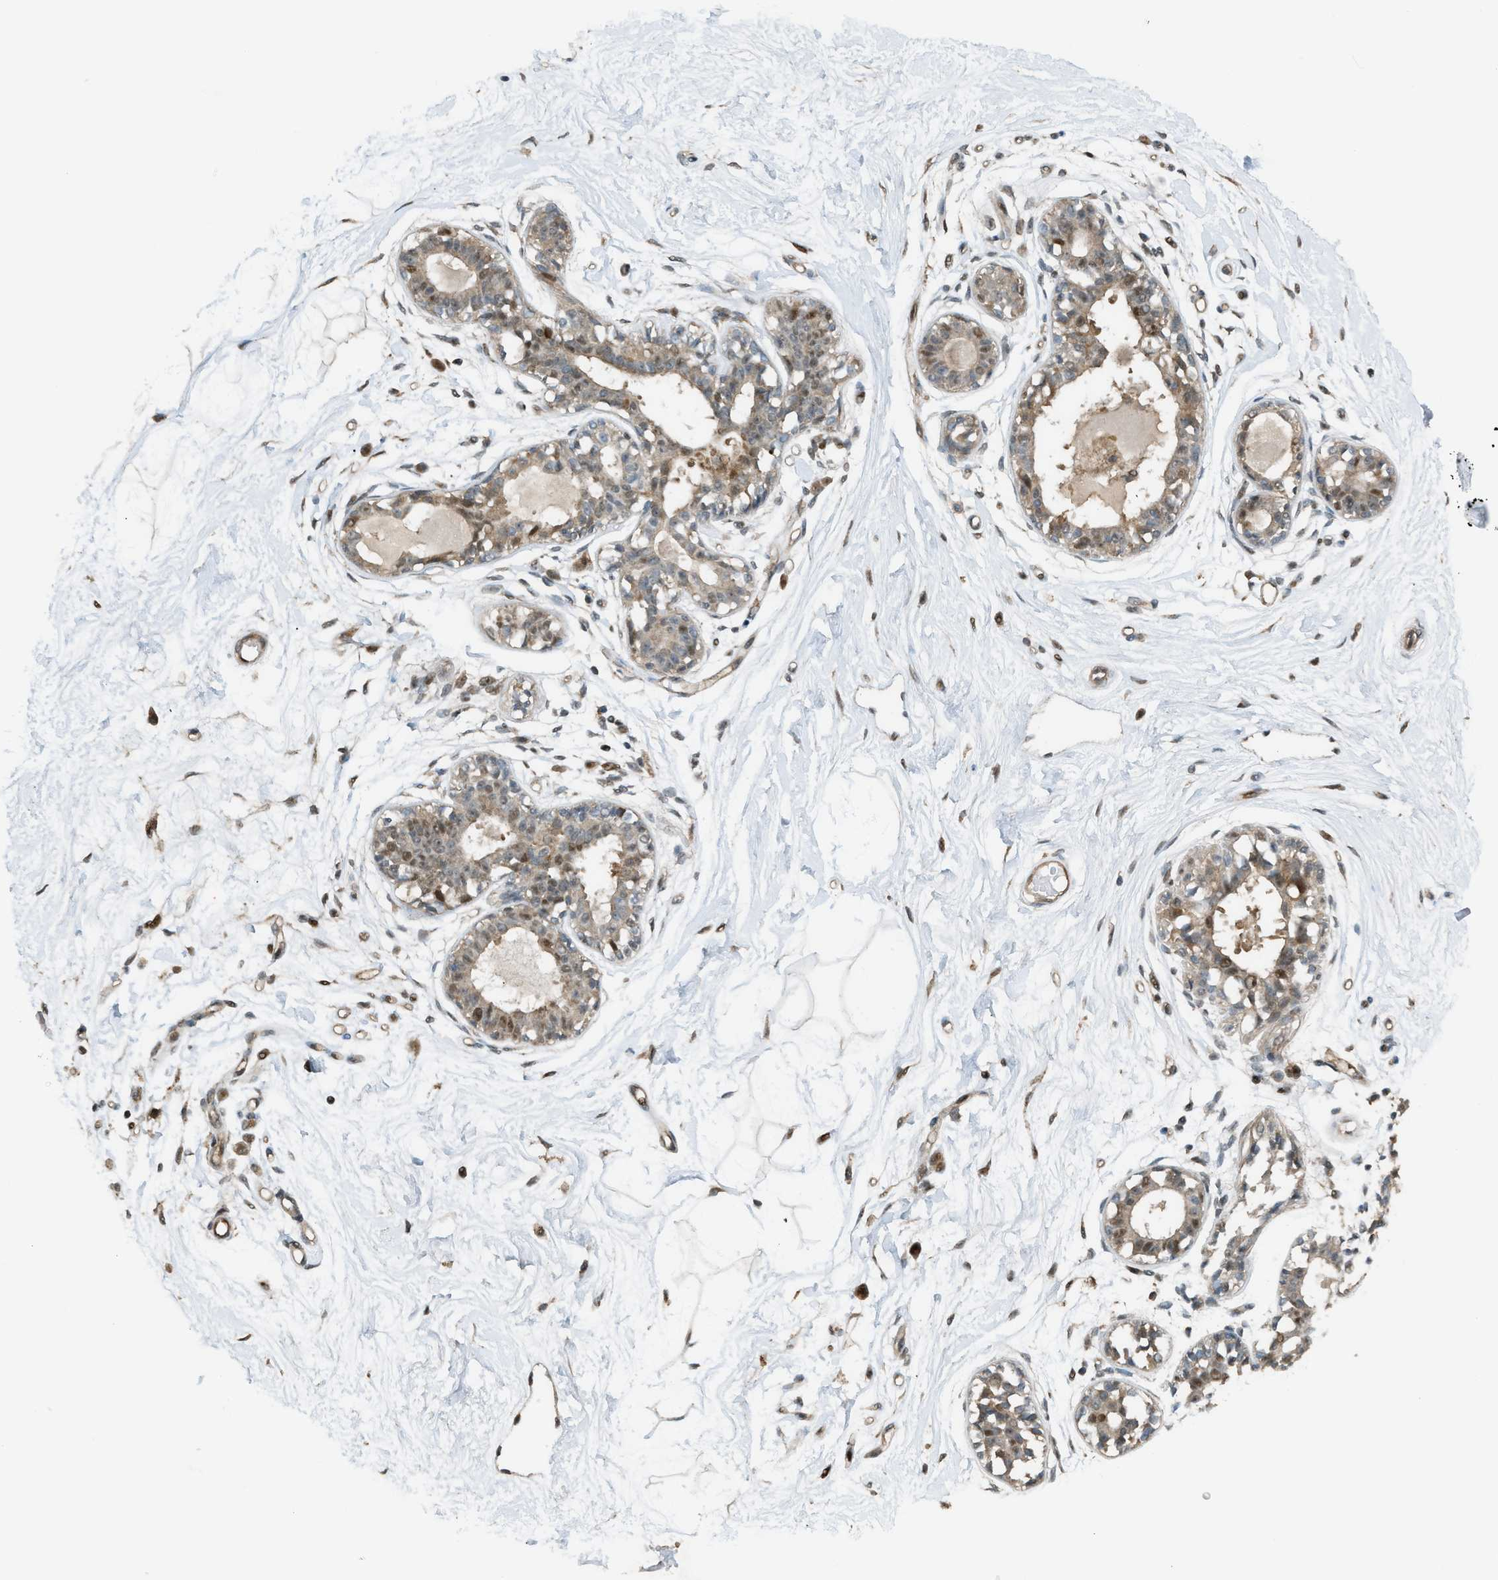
{"staining": {"intensity": "moderate", "quantity": ">75%", "location": "nuclear"}, "tissue": "breast", "cell_type": "Adipocytes", "image_type": "normal", "snomed": [{"axis": "morphology", "description": "Normal tissue, NOS"}, {"axis": "topography", "description": "Breast"}], "caption": "A high-resolution photomicrograph shows immunohistochemistry staining of normal breast, which demonstrates moderate nuclear expression in about >75% of adipocytes. The staining was performed using DAB (3,3'-diaminobenzidine), with brown indicating positive protein expression. Nuclei are stained blue with hematoxylin.", "gene": "CCDC186", "patient": {"sex": "female", "age": 45}}